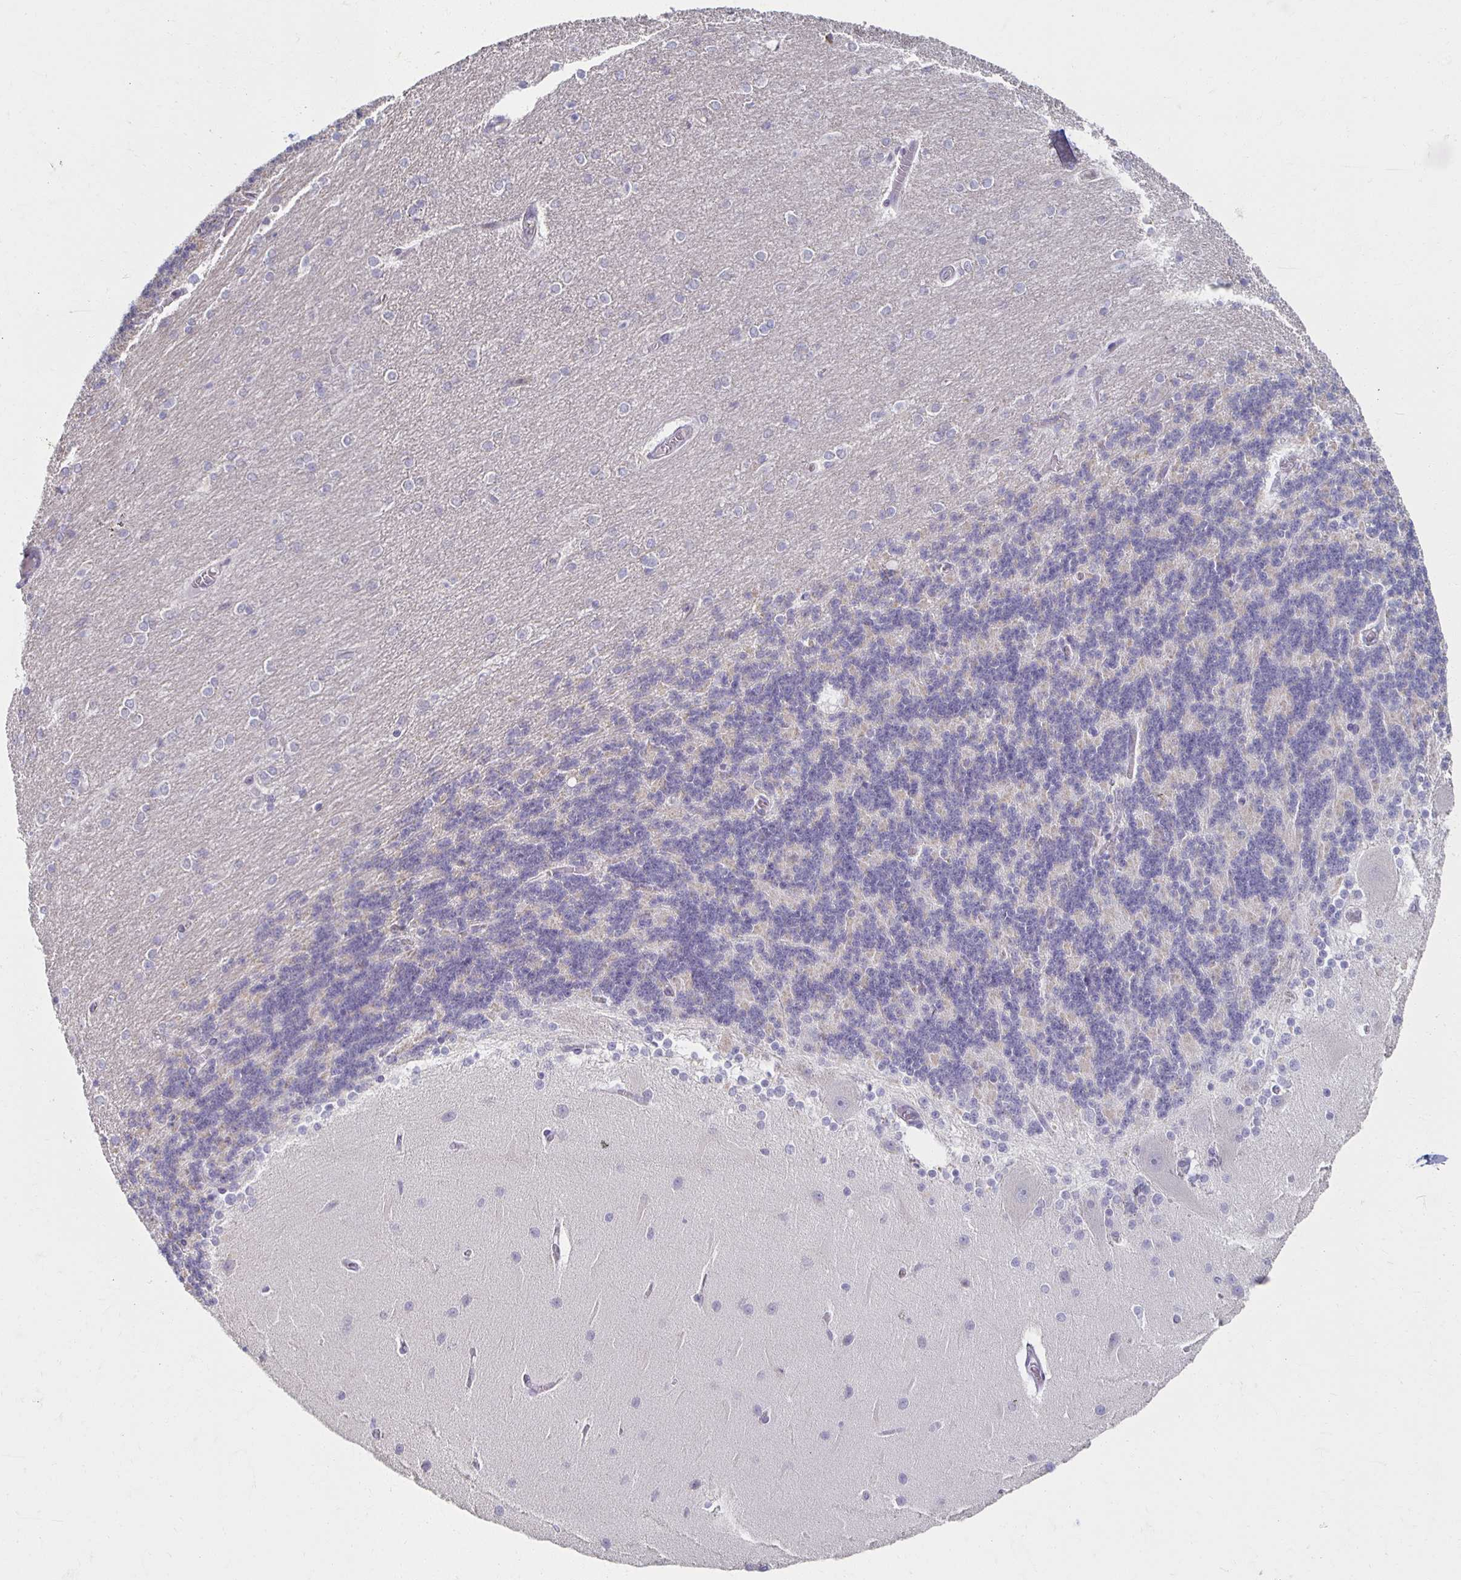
{"staining": {"intensity": "weak", "quantity": "<25%", "location": "cytoplasmic/membranous"}, "tissue": "cerebellum", "cell_type": "Cells in granular layer", "image_type": "normal", "snomed": [{"axis": "morphology", "description": "Normal tissue, NOS"}, {"axis": "topography", "description": "Cerebellum"}], "caption": "High power microscopy micrograph of an immunohistochemistry (IHC) image of benign cerebellum, revealing no significant staining in cells in granular layer. (DAB (3,3'-diaminobenzidine) immunohistochemistry with hematoxylin counter stain).", "gene": "ZNF692", "patient": {"sex": "female", "age": 54}}